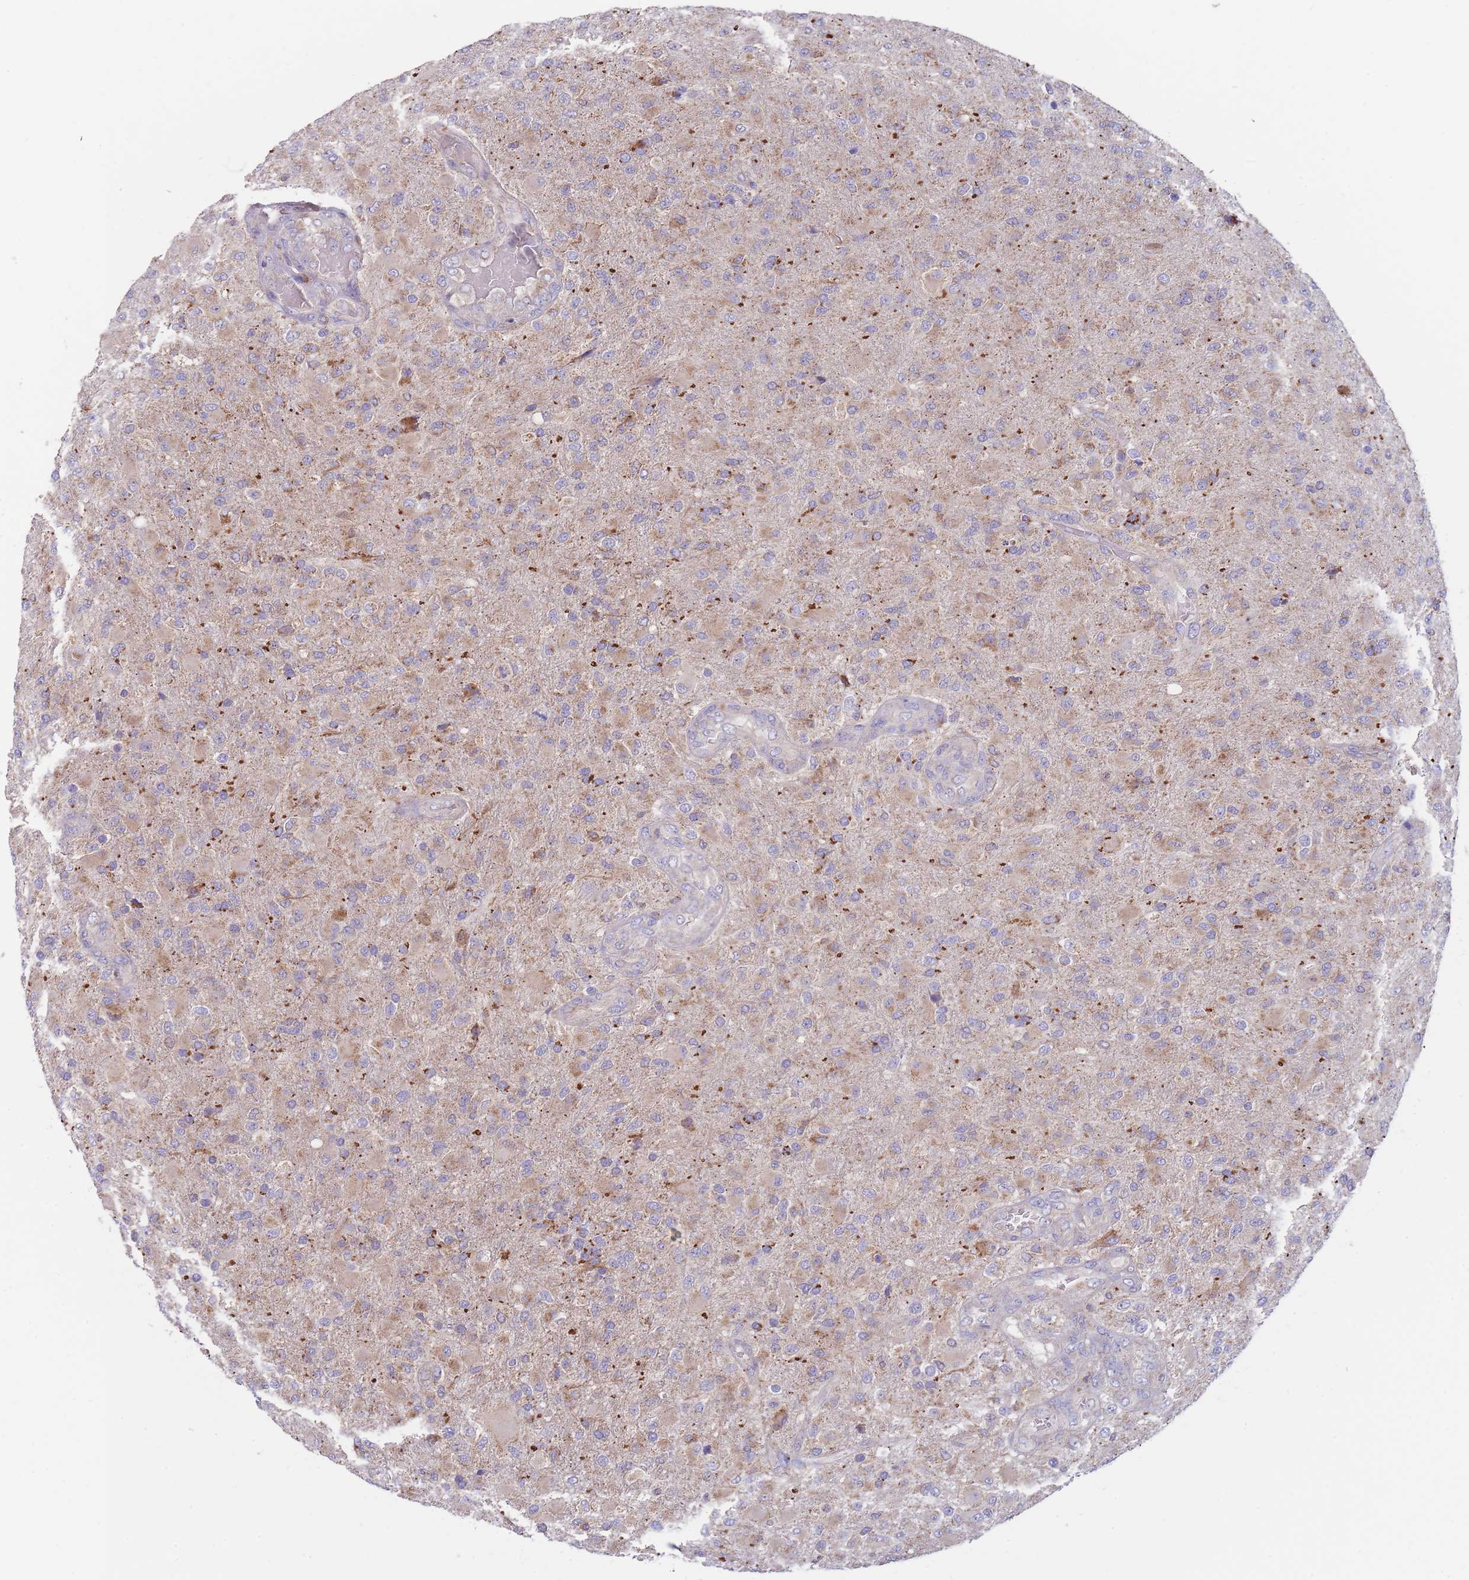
{"staining": {"intensity": "moderate", "quantity": "<25%", "location": "cytoplasmic/membranous"}, "tissue": "glioma", "cell_type": "Tumor cells", "image_type": "cancer", "snomed": [{"axis": "morphology", "description": "Glioma, malignant, Low grade"}, {"axis": "topography", "description": "Brain"}], "caption": "This is a micrograph of immunohistochemistry staining of malignant low-grade glioma, which shows moderate expression in the cytoplasmic/membranous of tumor cells.", "gene": "SLC25A42", "patient": {"sex": "male", "age": 65}}